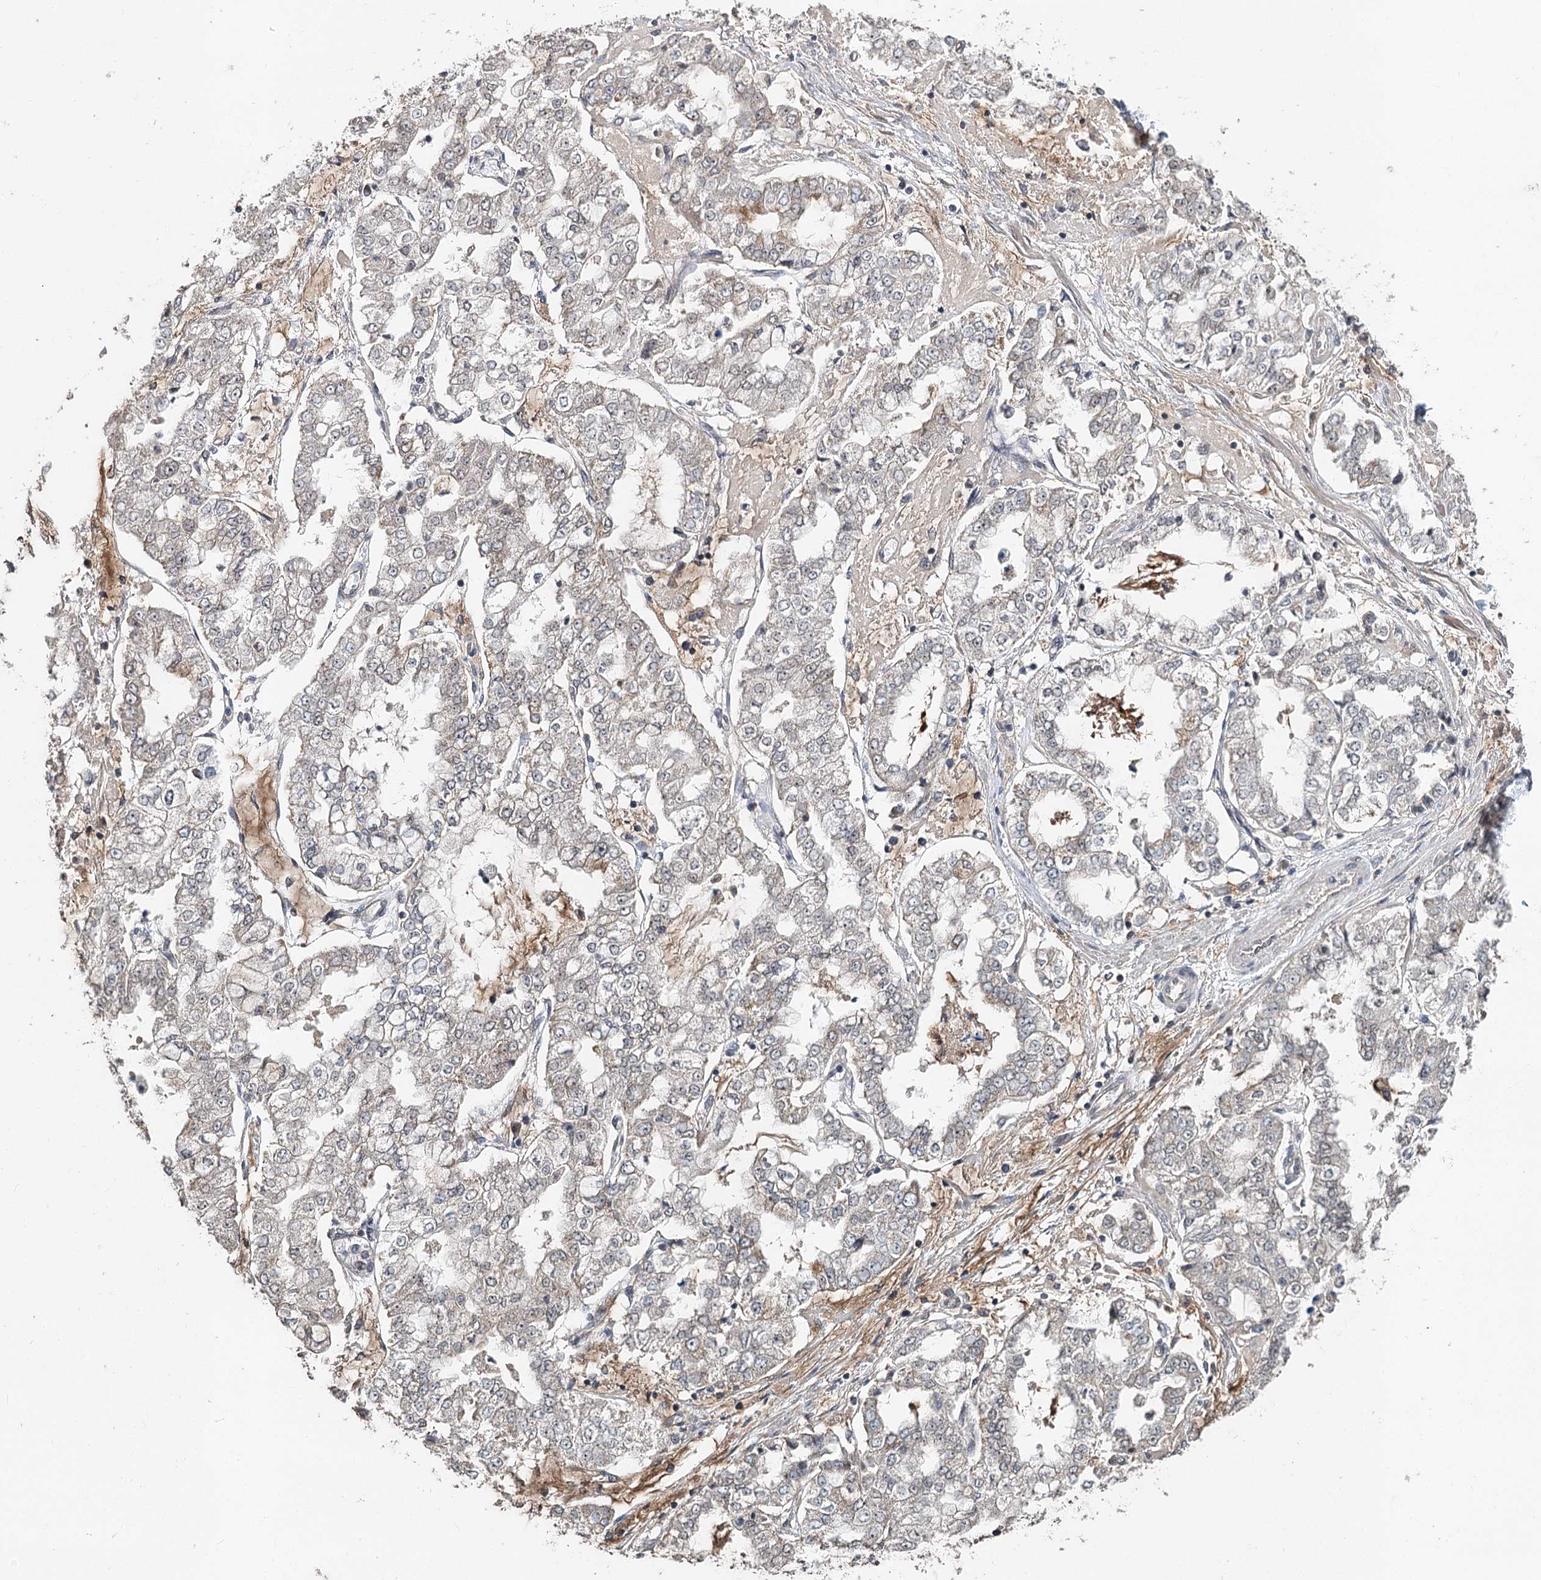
{"staining": {"intensity": "negative", "quantity": "none", "location": "none"}, "tissue": "stomach cancer", "cell_type": "Tumor cells", "image_type": "cancer", "snomed": [{"axis": "morphology", "description": "Adenocarcinoma, NOS"}, {"axis": "topography", "description": "Stomach"}], "caption": "A histopathology image of stomach adenocarcinoma stained for a protein reveals no brown staining in tumor cells.", "gene": "NOPCHAP1", "patient": {"sex": "male", "age": 76}}